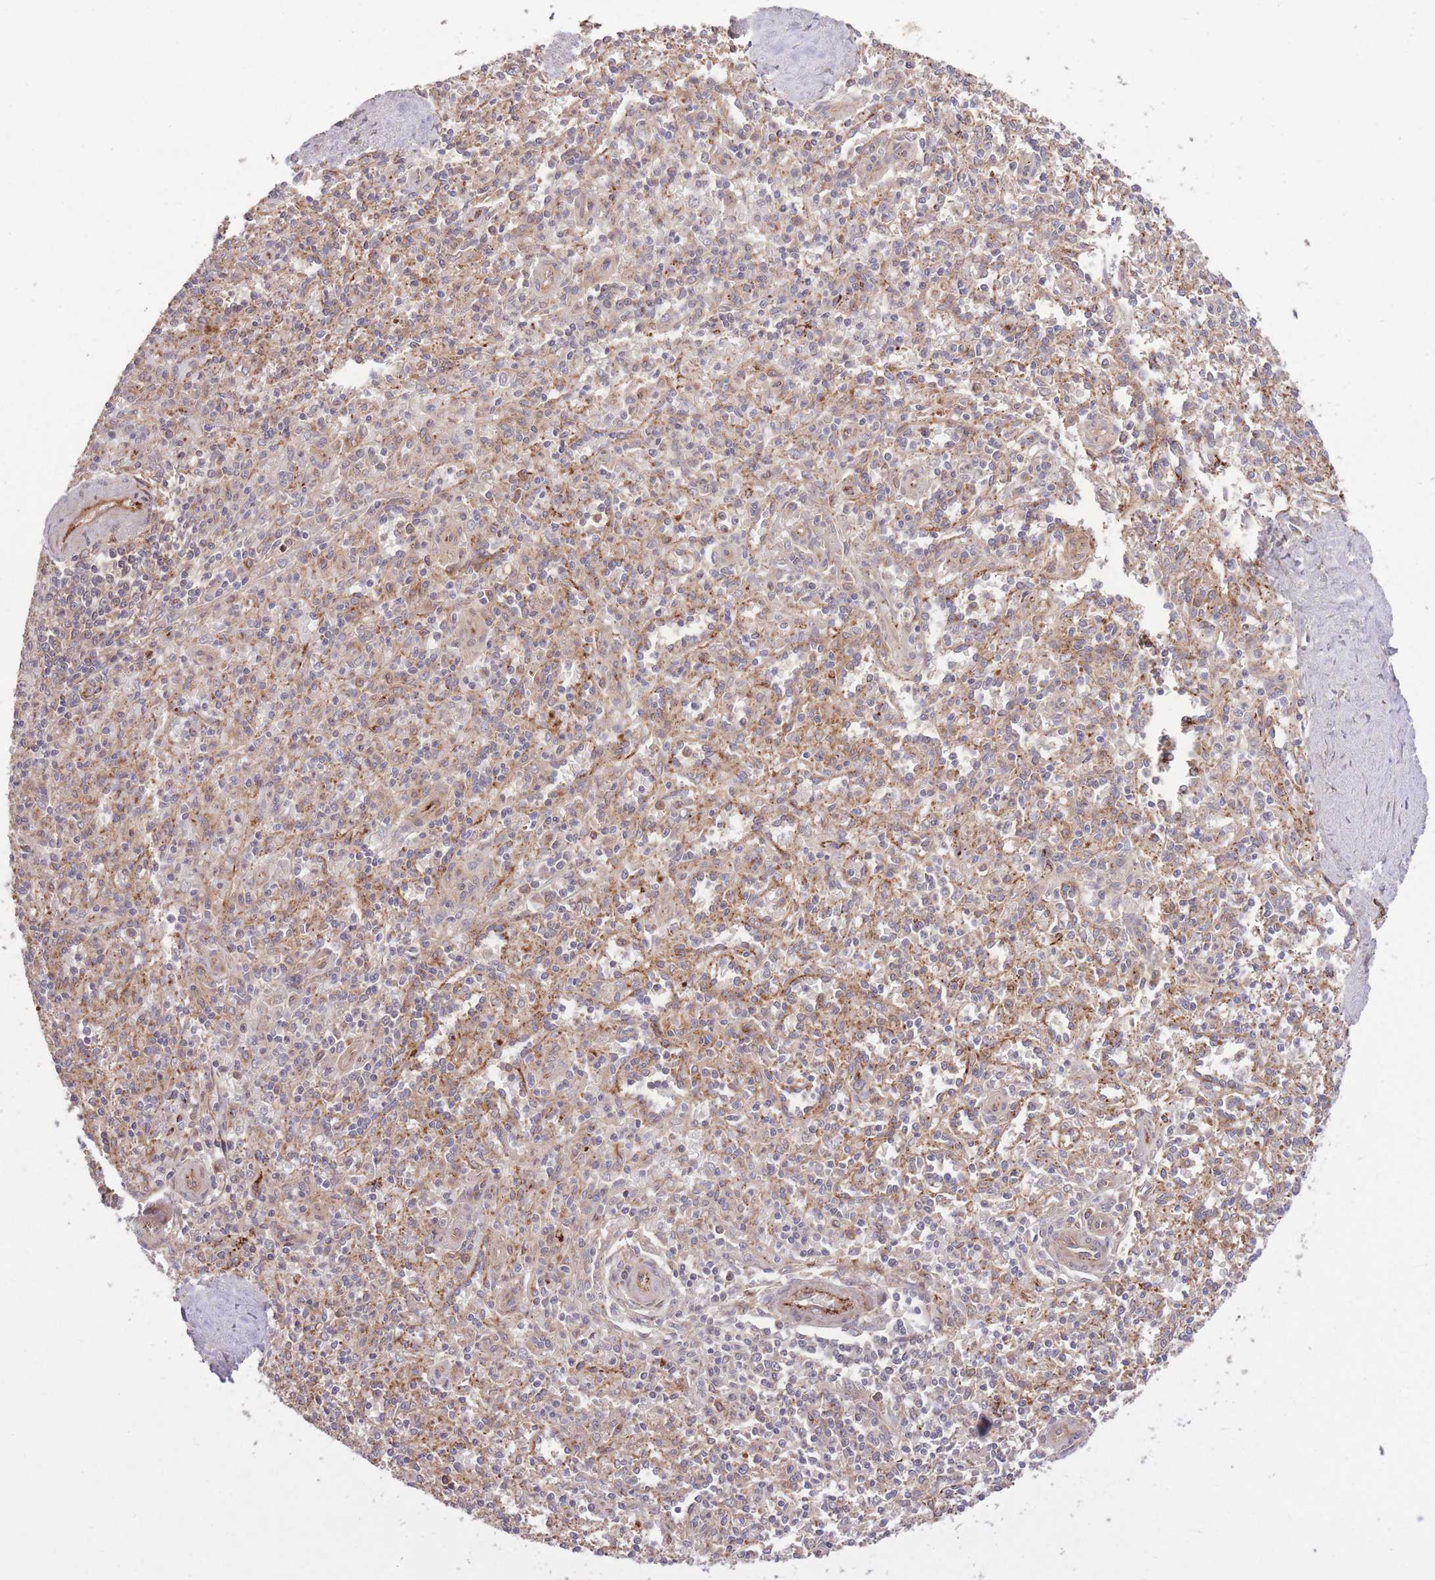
{"staining": {"intensity": "moderate", "quantity": "<25%", "location": "cytoplasmic/membranous"}, "tissue": "spleen", "cell_type": "Cells in red pulp", "image_type": "normal", "snomed": [{"axis": "morphology", "description": "Normal tissue, NOS"}, {"axis": "topography", "description": "Spleen"}], "caption": "Protein positivity by immunohistochemistry (IHC) exhibits moderate cytoplasmic/membranous expression in approximately <25% of cells in red pulp in unremarkable spleen.", "gene": "CISH", "patient": {"sex": "female", "age": 70}}